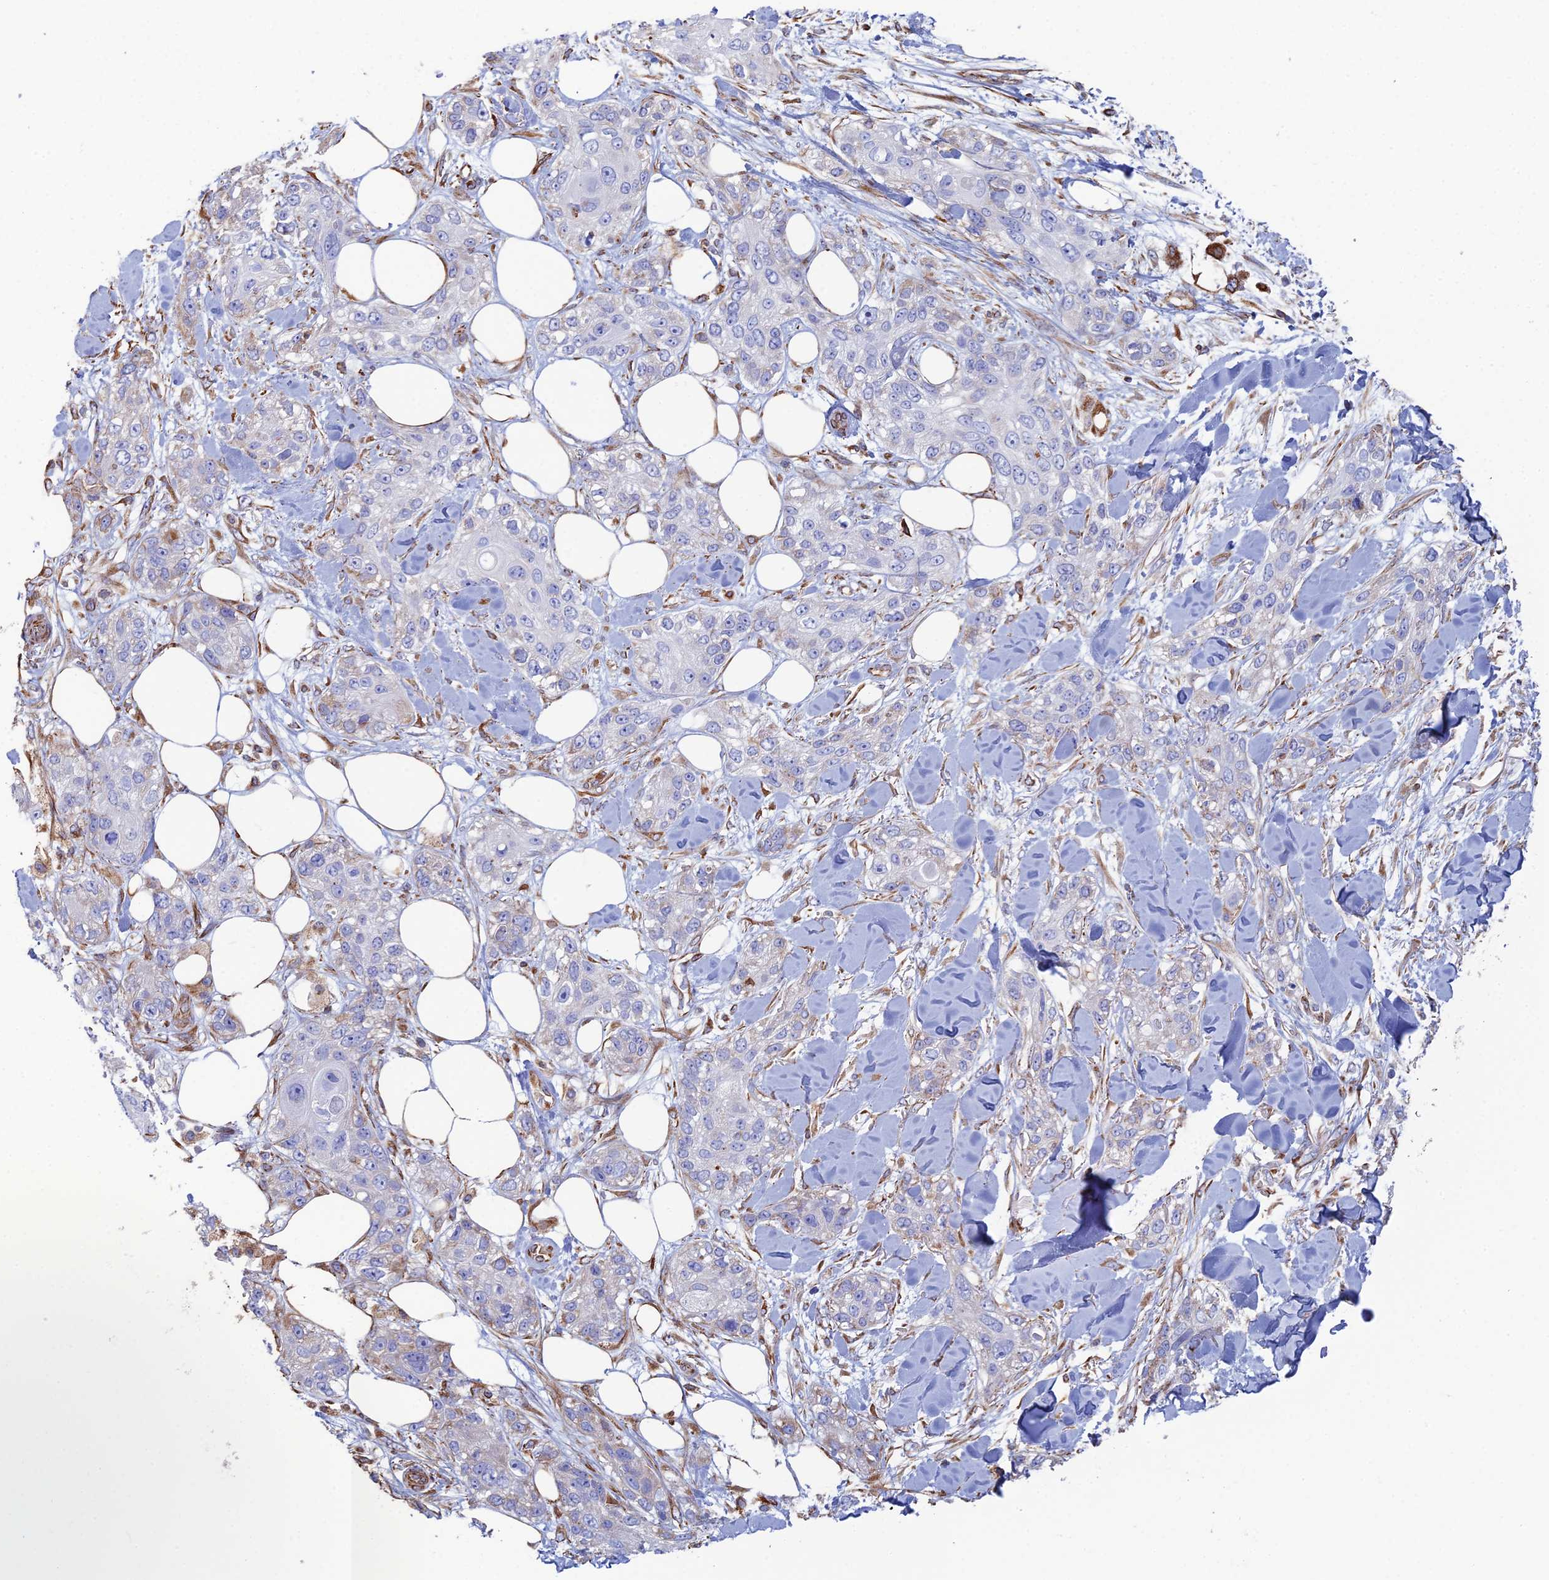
{"staining": {"intensity": "negative", "quantity": "none", "location": "none"}, "tissue": "skin cancer", "cell_type": "Tumor cells", "image_type": "cancer", "snomed": [{"axis": "morphology", "description": "Normal tissue, NOS"}, {"axis": "morphology", "description": "Squamous cell carcinoma, NOS"}, {"axis": "topography", "description": "Skin"}], "caption": "A photomicrograph of squamous cell carcinoma (skin) stained for a protein displays no brown staining in tumor cells.", "gene": "CLVS2", "patient": {"sex": "male", "age": 72}}